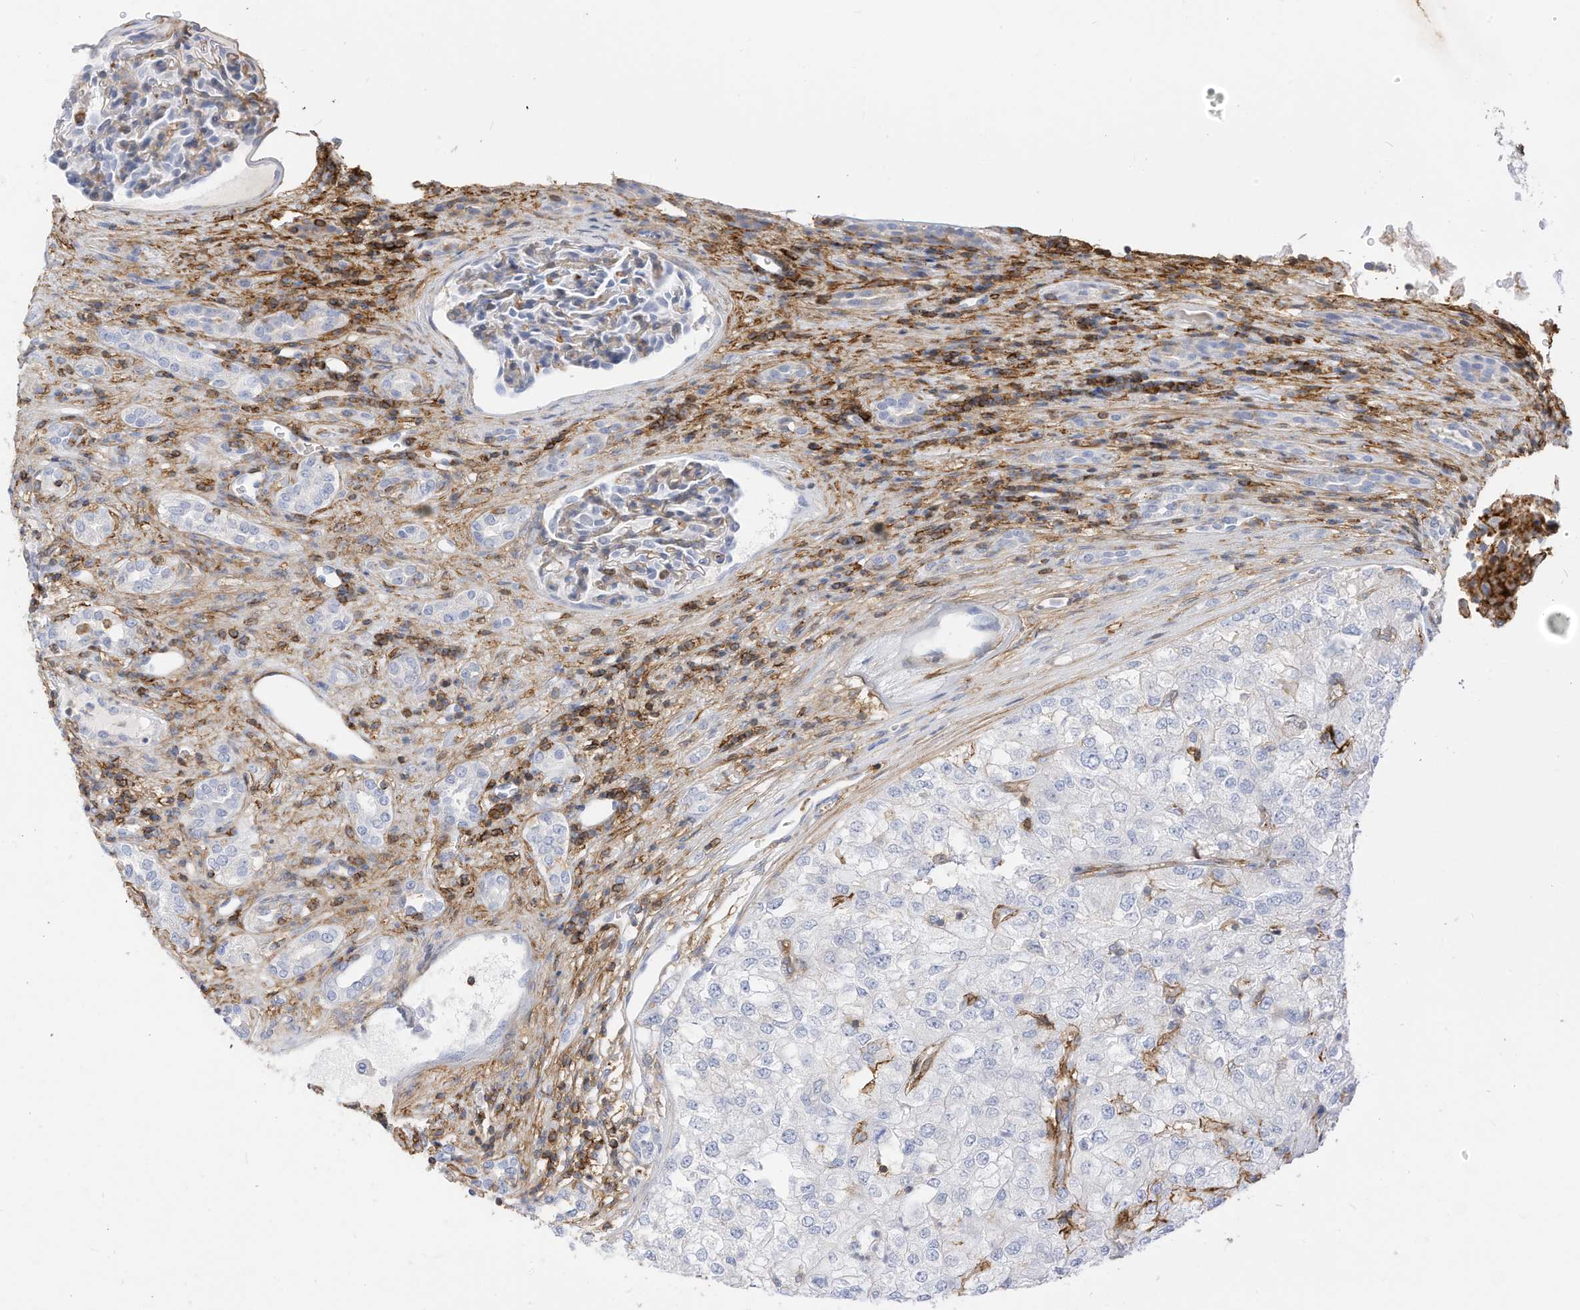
{"staining": {"intensity": "negative", "quantity": "none", "location": "none"}, "tissue": "renal cancer", "cell_type": "Tumor cells", "image_type": "cancer", "snomed": [{"axis": "morphology", "description": "Adenocarcinoma, NOS"}, {"axis": "topography", "description": "Kidney"}], "caption": "Immunohistochemistry (IHC) image of adenocarcinoma (renal) stained for a protein (brown), which shows no positivity in tumor cells. (Brightfield microscopy of DAB immunohistochemistry at high magnification).", "gene": "TXNDC9", "patient": {"sex": "female", "age": 54}}